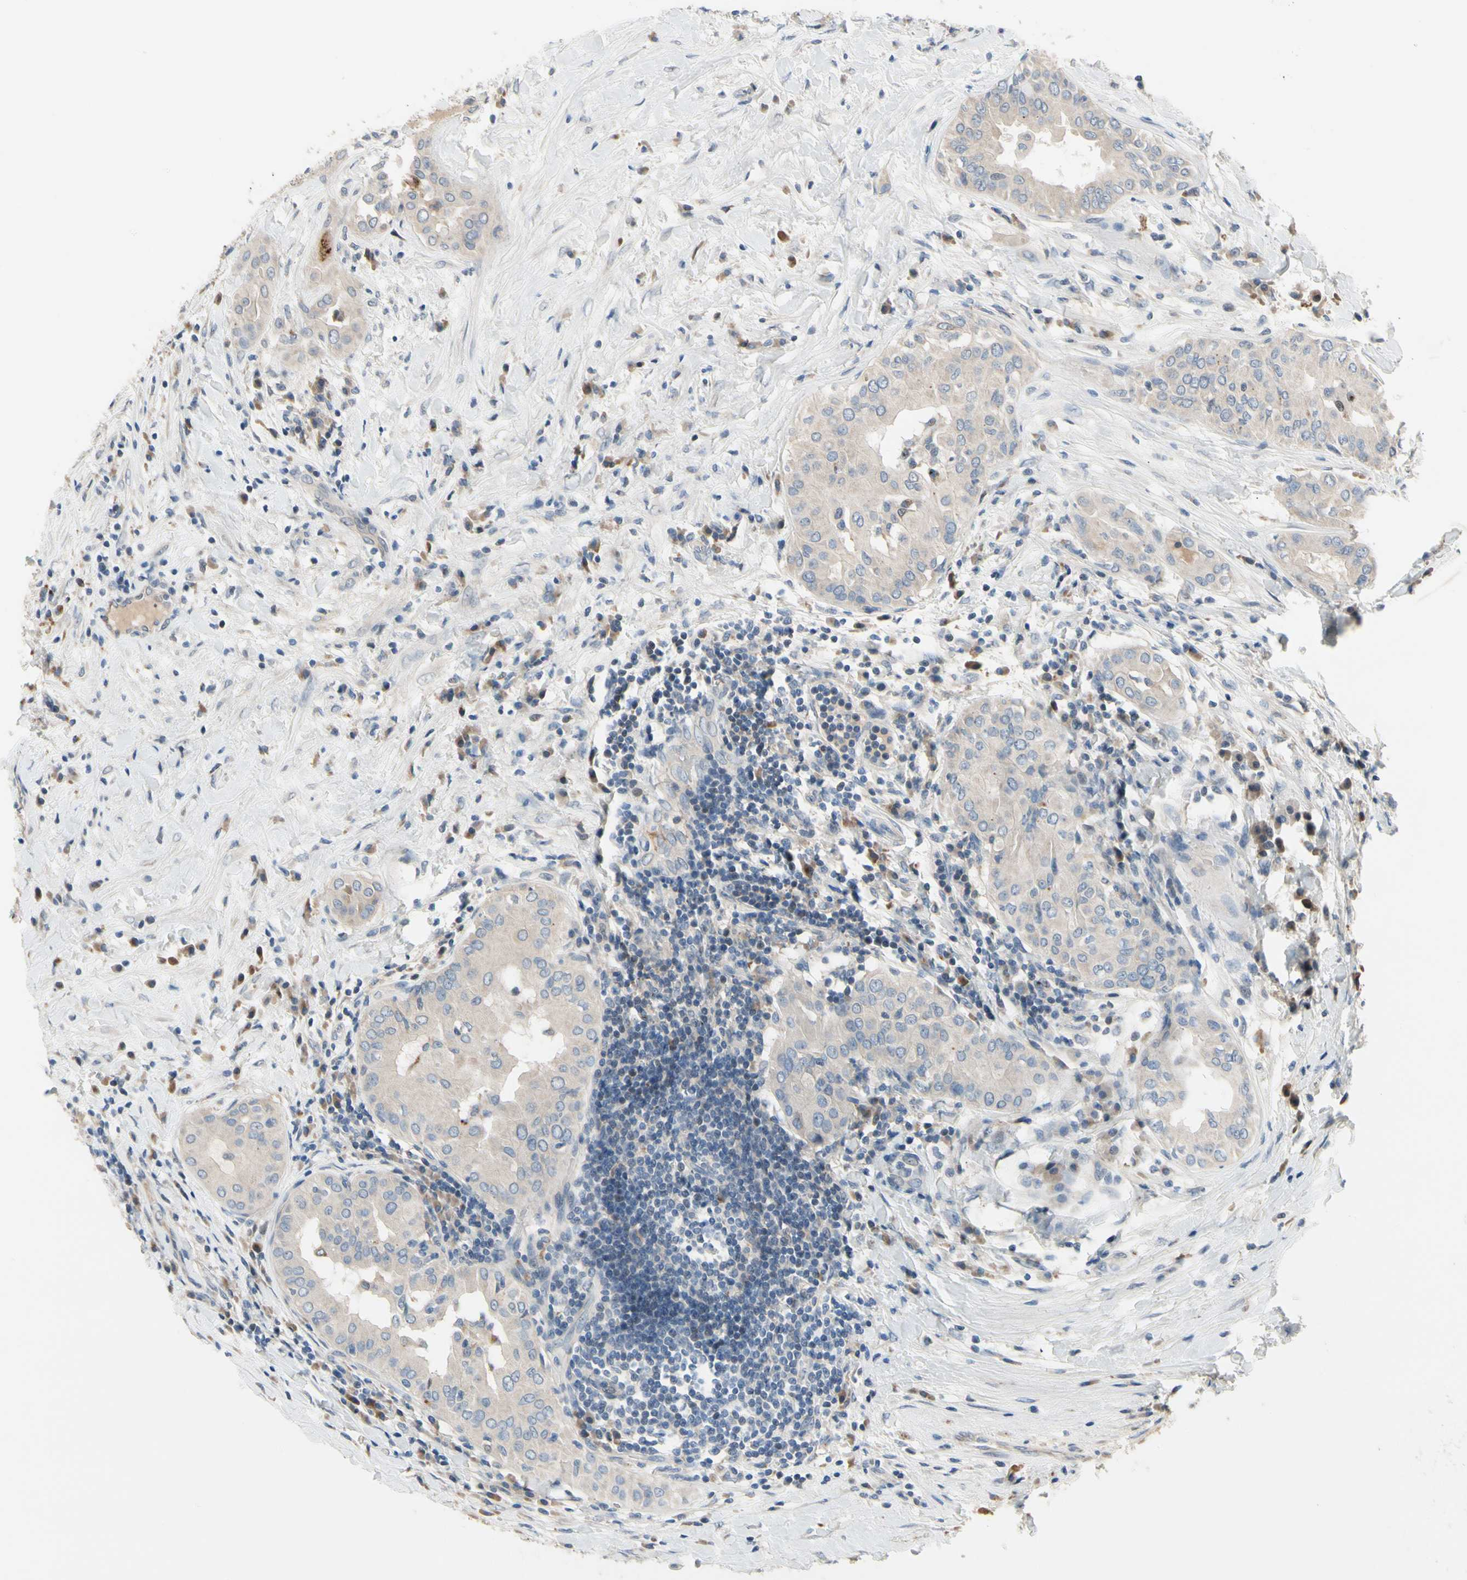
{"staining": {"intensity": "negative", "quantity": "none", "location": "none"}, "tissue": "thyroid cancer", "cell_type": "Tumor cells", "image_type": "cancer", "snomed": [{"axis": "morphology", "description": "Papillary adenocarcinoma, NOS"}, {"axis": "topography", "description": "Thyroid gland"}], "caption": "The photomicrograph shows no staining of tumor cells in thyroid papillary adenocarcinoma. (DAB (3,3'-diaminobenzidine) IHC visualized using brightfield microscopy, high magnification).", "gene": "NFASC", "patient": {"sex": "male", "age": 33}}